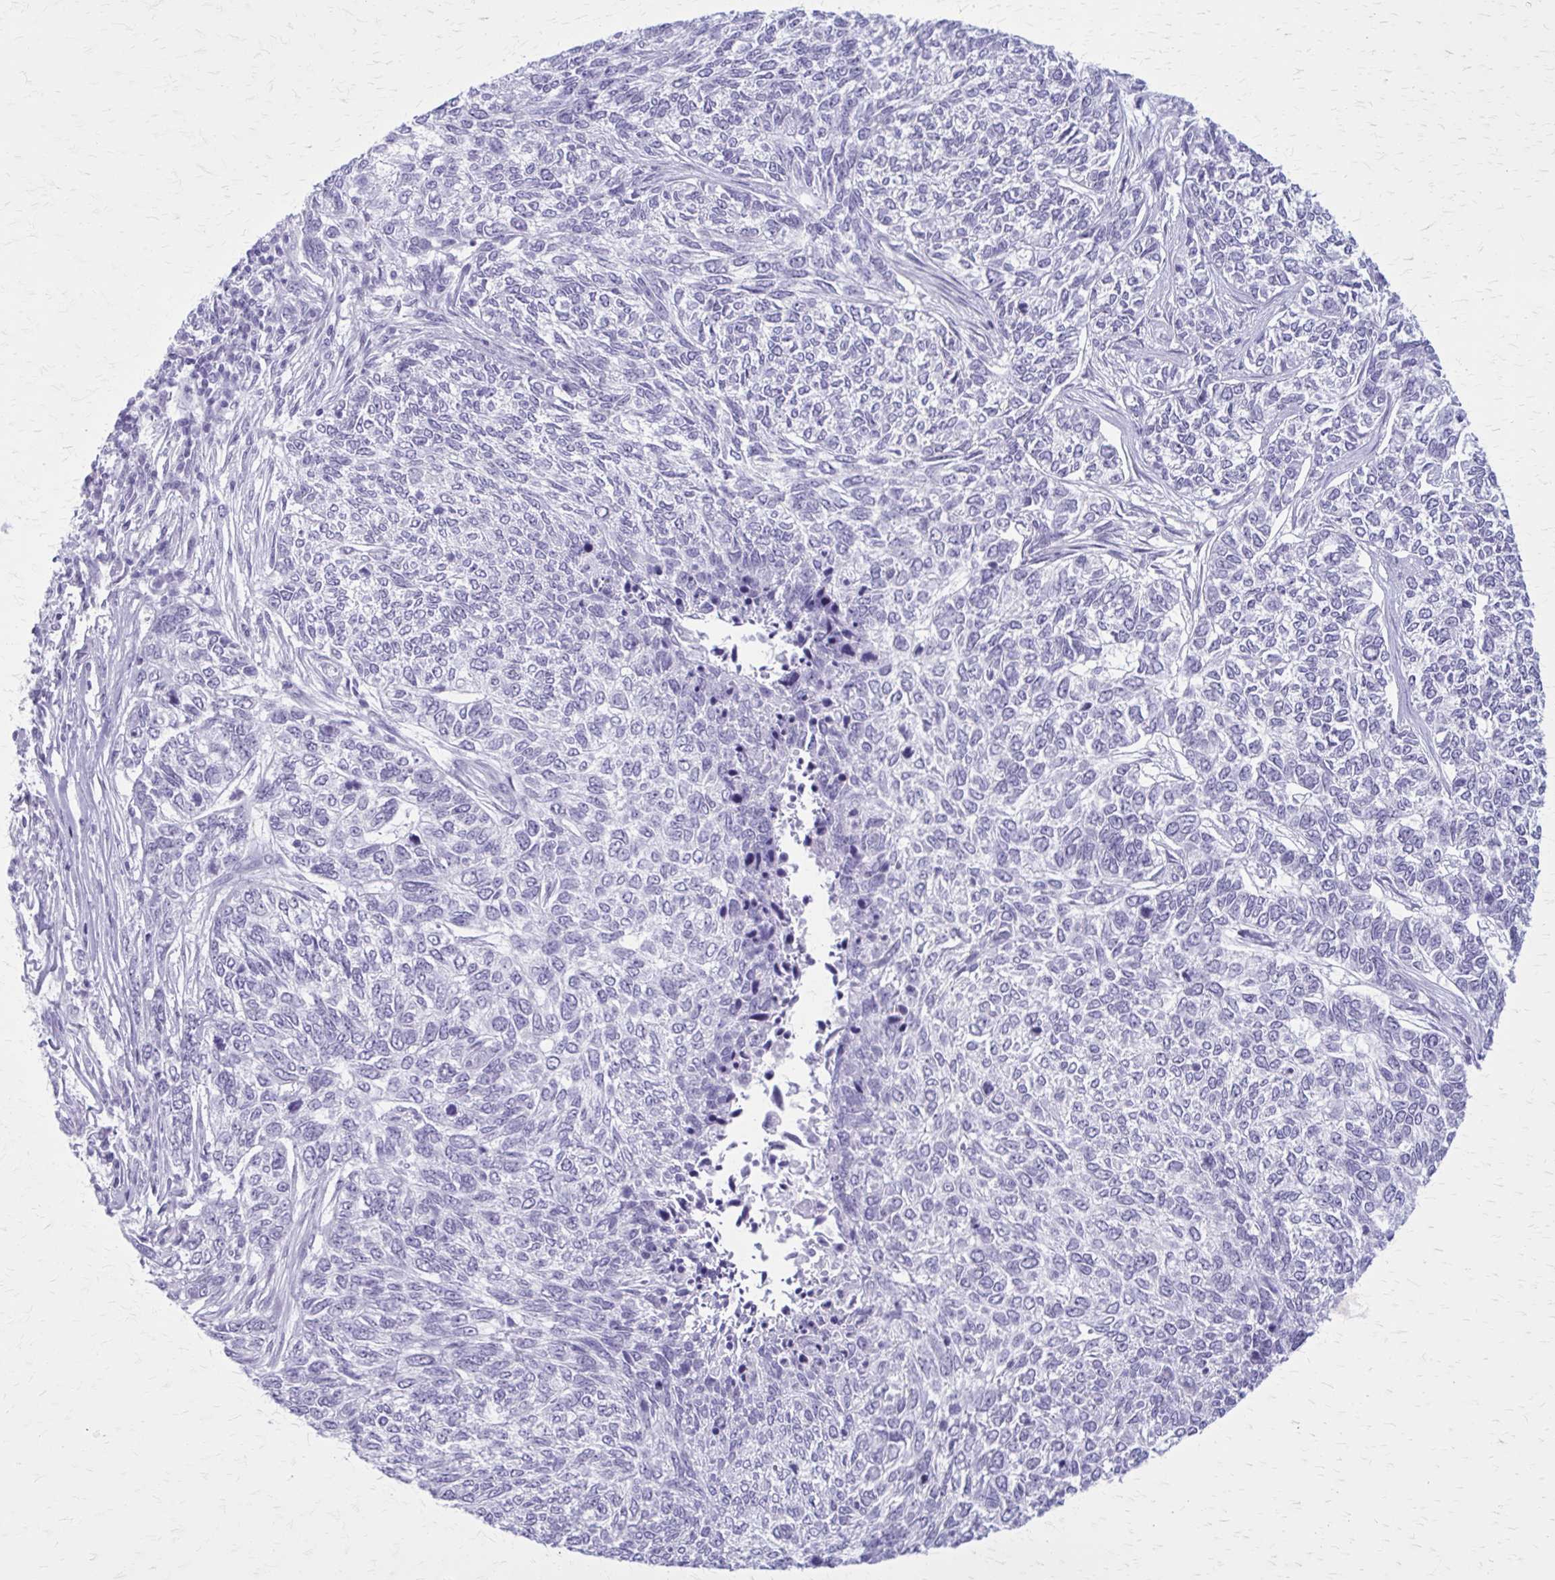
{"staining": {"intensity": "negative", "quantity": "none", "location": "none"}, "tissue": "skin cancer", "cell_type": "Tumor cells", "image_type": "cancer", "snomed": [{"axis": "morphology", "description": "Basal cell carcinoma"}, {"axis": "topography", "description": "Skin"}], "caption": "This is a image of immunohistochemistry (IHC) staining of skin cancer (basal cell carcinoma), which shows no staining in tumor cells. The staining is performed using DAB (3,3'-diaminobenzidine) brown chromogen with nuclei counter-stained in using hematoxylin.", "gene": "GAD1", "patient": {"sex": "female", "age": 65}}